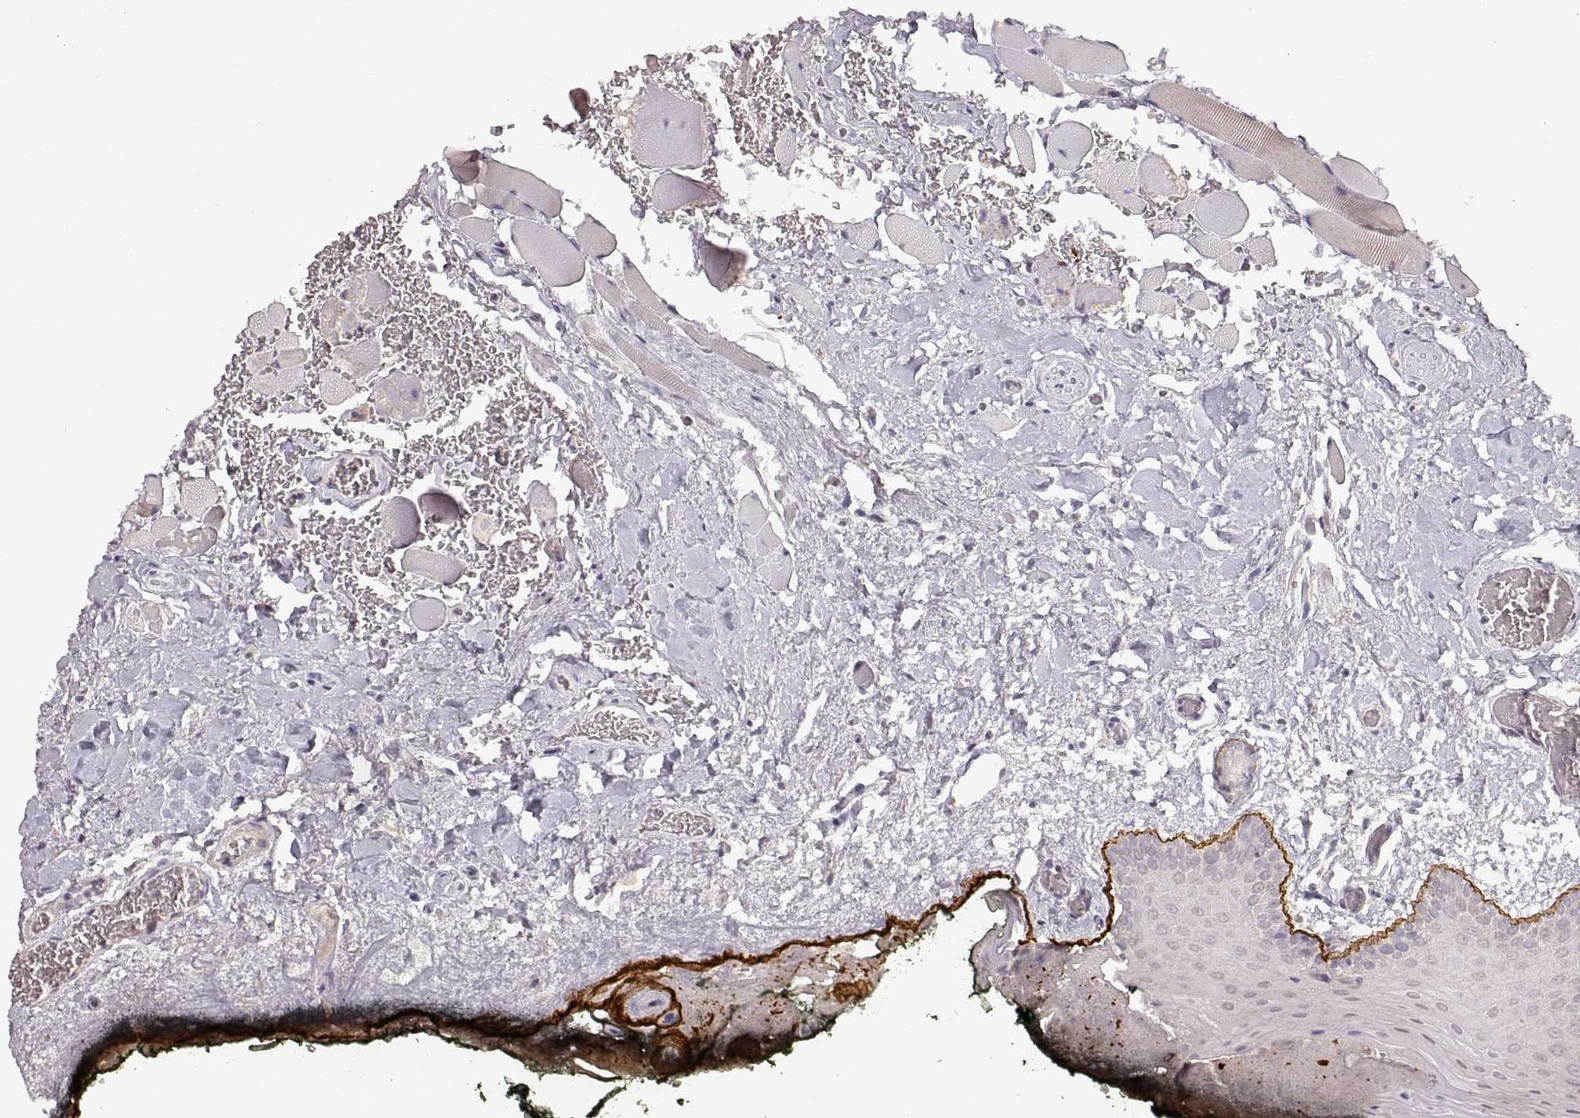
{"staining": {"intensity": "weak", "quantity": "25%-75%", "location": "cytoplasmic/membranous"}, "tissue": "oral mucosa", "cell_type": "Squamous epithelial cells", "image_type": "normal", "snomed": [{"axis": "morphology", "description": "Normal tissue, NOS"}, {"axis": "topography", "description": "Oral tissue"}, {"axis": "topography", "description": "Head-Neck"}], "caption": "Immunohistochemical staining of benign human oral mucosa displays low levels of weak cytoplasmic/membranous expression in about 25%-75% of squamous epithelial cells. (DAB (3,3'-diaminobenzidine) = brown stain, brightfield microscopy at high magnification).", "gene": "LAMC2", "patient": {"sex": "male", "age": 65}}